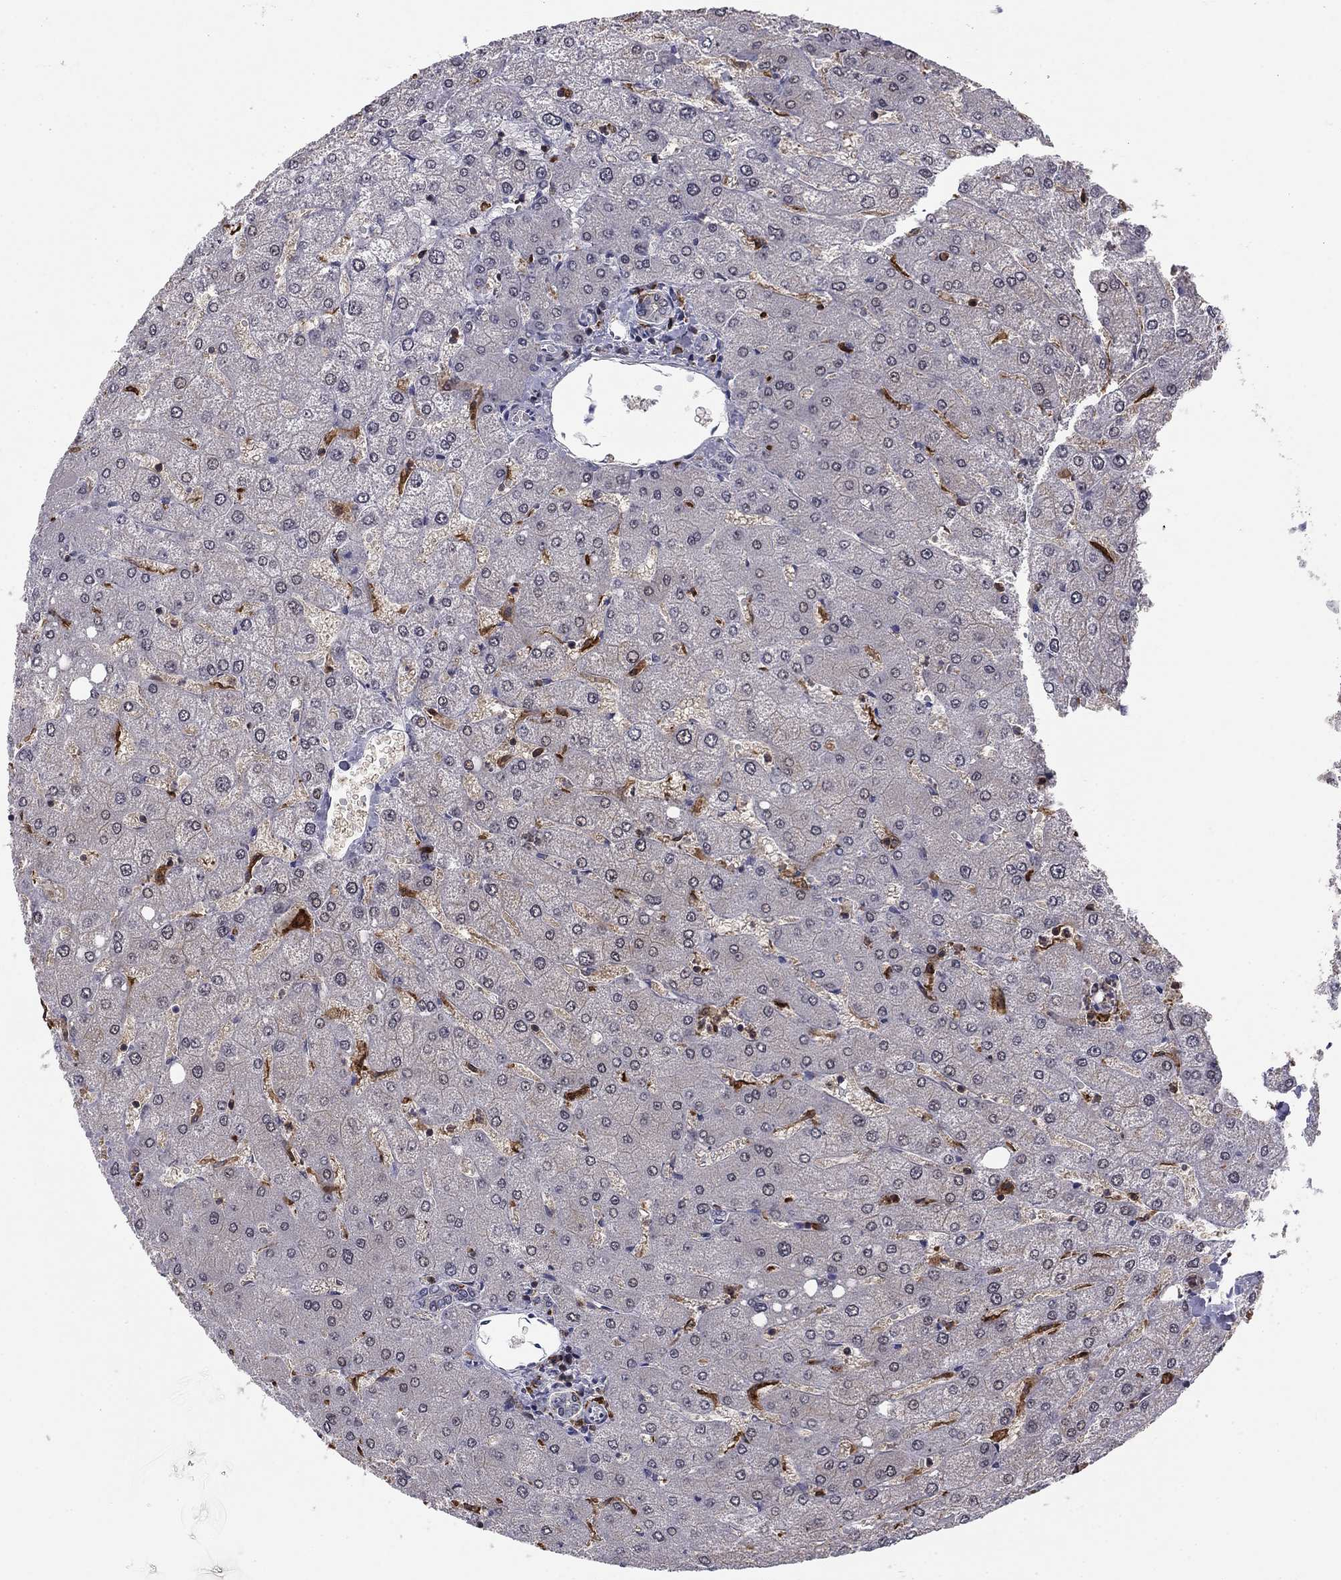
{"staining": {"intensity": "negative", "quantity": "none", "location": "none"}, "tissue": "liver", "cell_type": "Cholangiocytes", "image_type": "normal", "snomed": [{"axis": "morphology", "description": "Normal tissue, NOS"}, {"axis": "topography", "description": "Liver"}], "caption": "This histopathology image is of unremarkable liver stained with immunohistochemistry to label a protein in brown with the nuclei are counter-stained blue. There is no expression in cholangiocytes.", "gene": "PLCB2", "patient": {"sex": "female", "age": 54}}